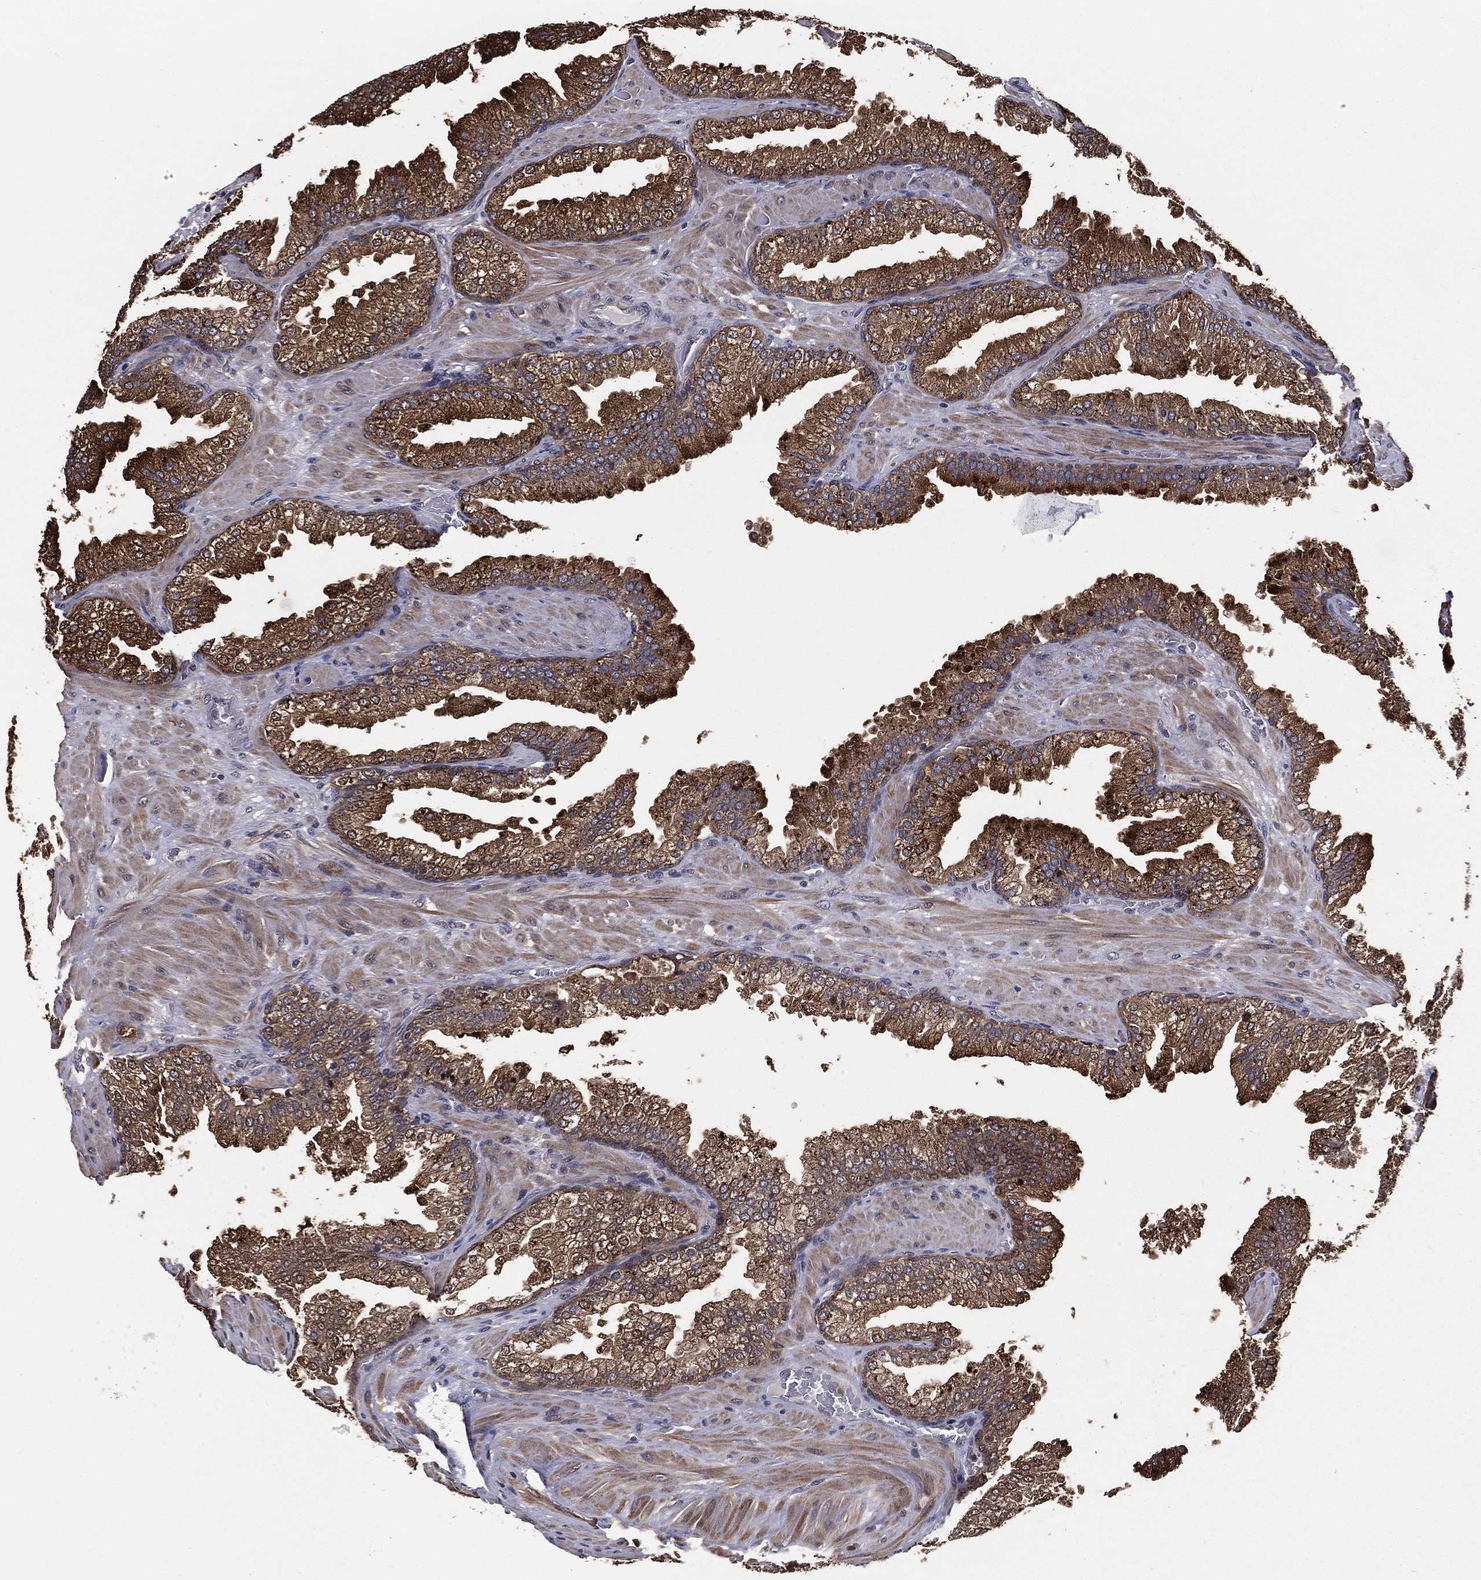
{"staining": {"intensity": "strong", "quantity": ">75%", "location": "cytoplasmic/membranous"}, "tissue": "prostate cancer", "cell_type": "Tumor cells", "image_type": "cancer", "snomed": [{"axis": "morphology", "description": "Adenocarcinoma, Low grade"}, {"axis": "topography", "description": "Prostate"}], "caption": "Tumor cells reveal strong cytoplasmic/membranous positivity in approximately >75% of cells in prostate low-grade adenocarcinoma. The staining is performed using DAB brown chromogen to label protein expression. The nuclei are counter-stained blue using hematoxylin.", "gene": "PCNT", "patient": {"sex": "male", "age": 57}}